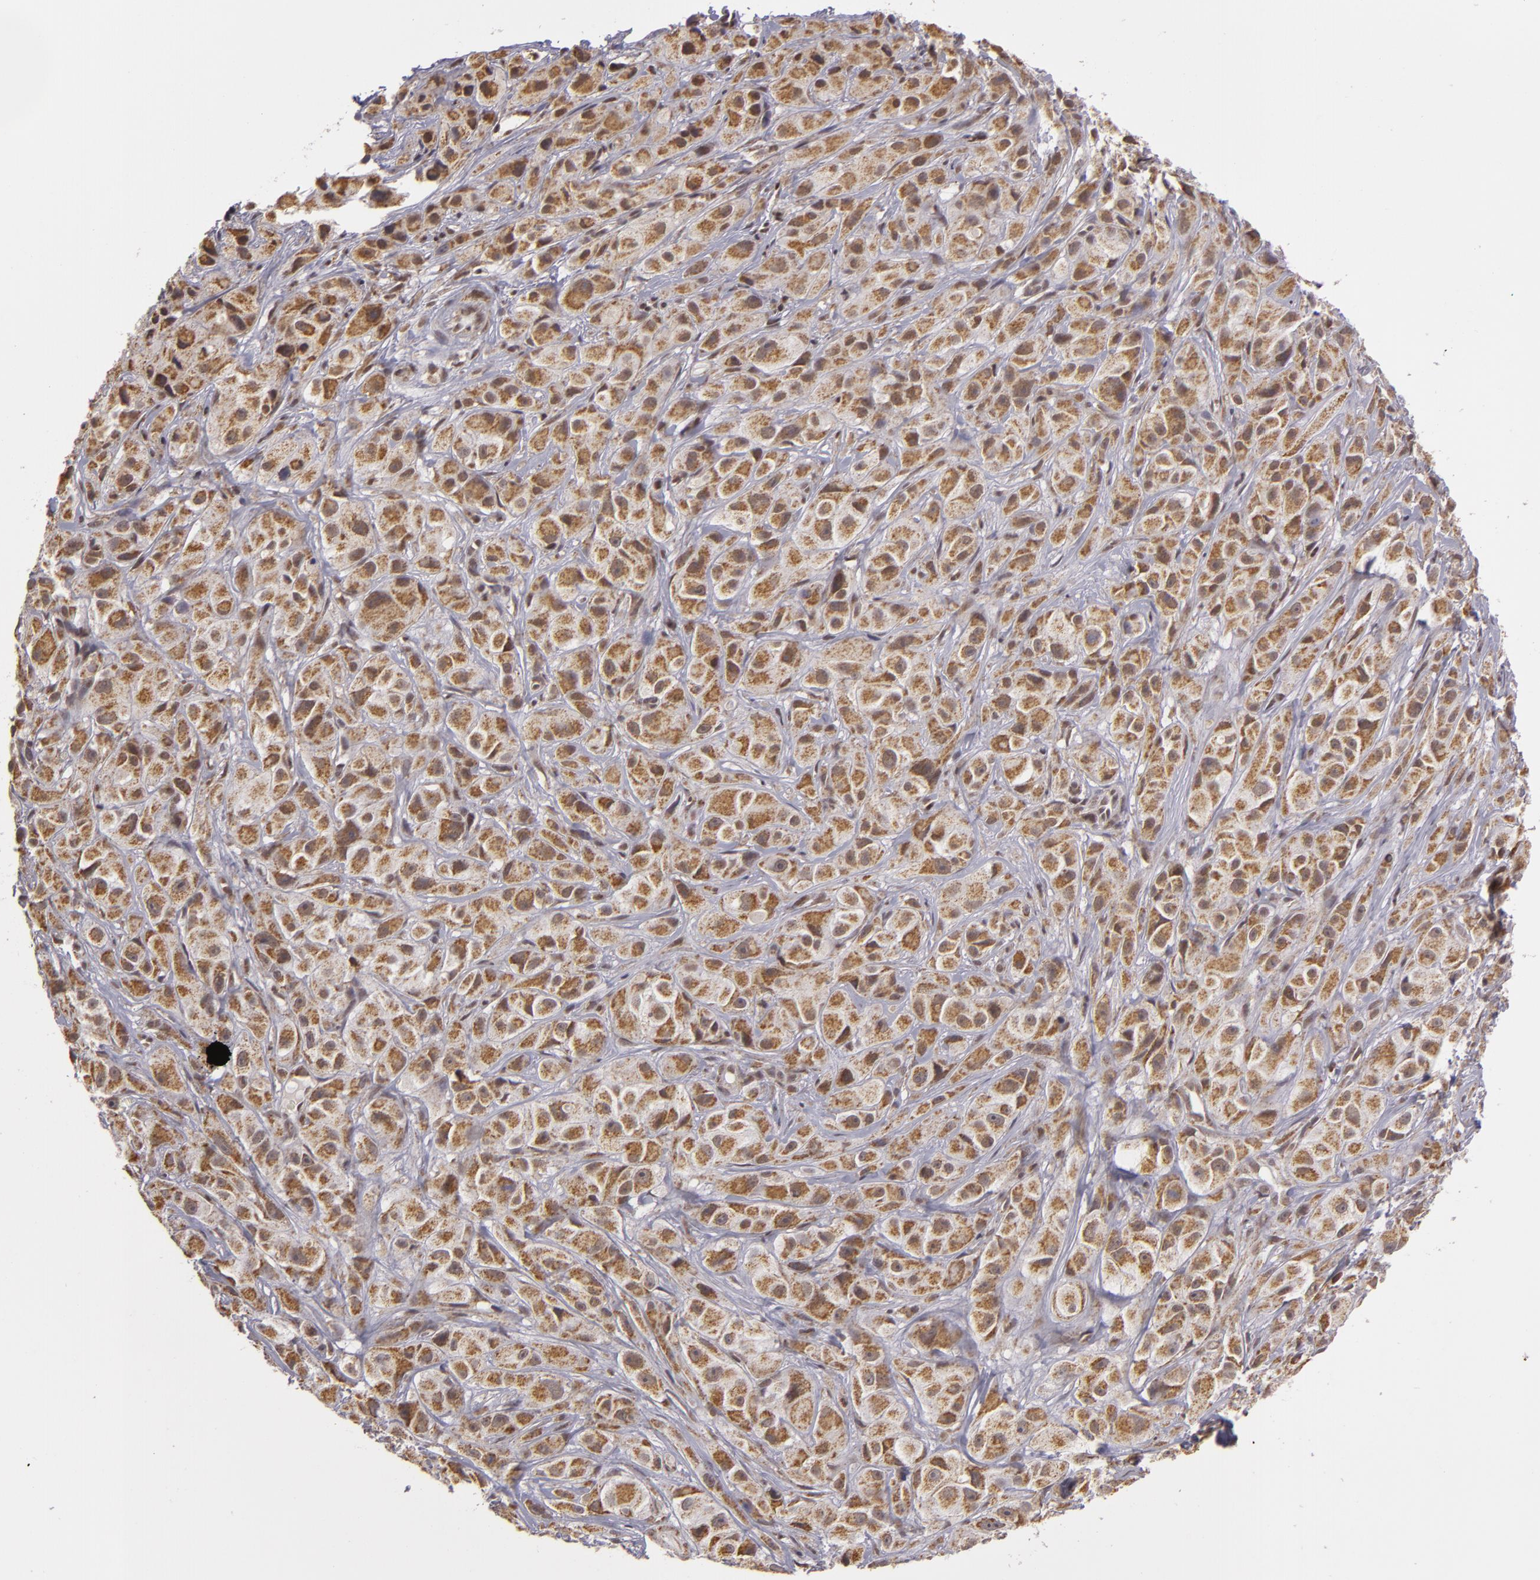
{"staining": {"intensity": "moderate", "quantity": ">75%", "location": "cytoplasmic/membranous"}, "tissue": "melanoma", "cell_type": "Tumor cells", "image_type": "cancer", "snomed": [{"axis": "morphology", "description": "Malignant melanoma, NOS"}, {"axis": "topography", "description": "Skin"}], "caption": "The micrograph demonstrates a brown stain indicating the presence of a protein in the cytoplasmic/membranous of tumor cells in melanoma.", "gene": "MXD1", "patient": {"sex": "male", "age": 56}}